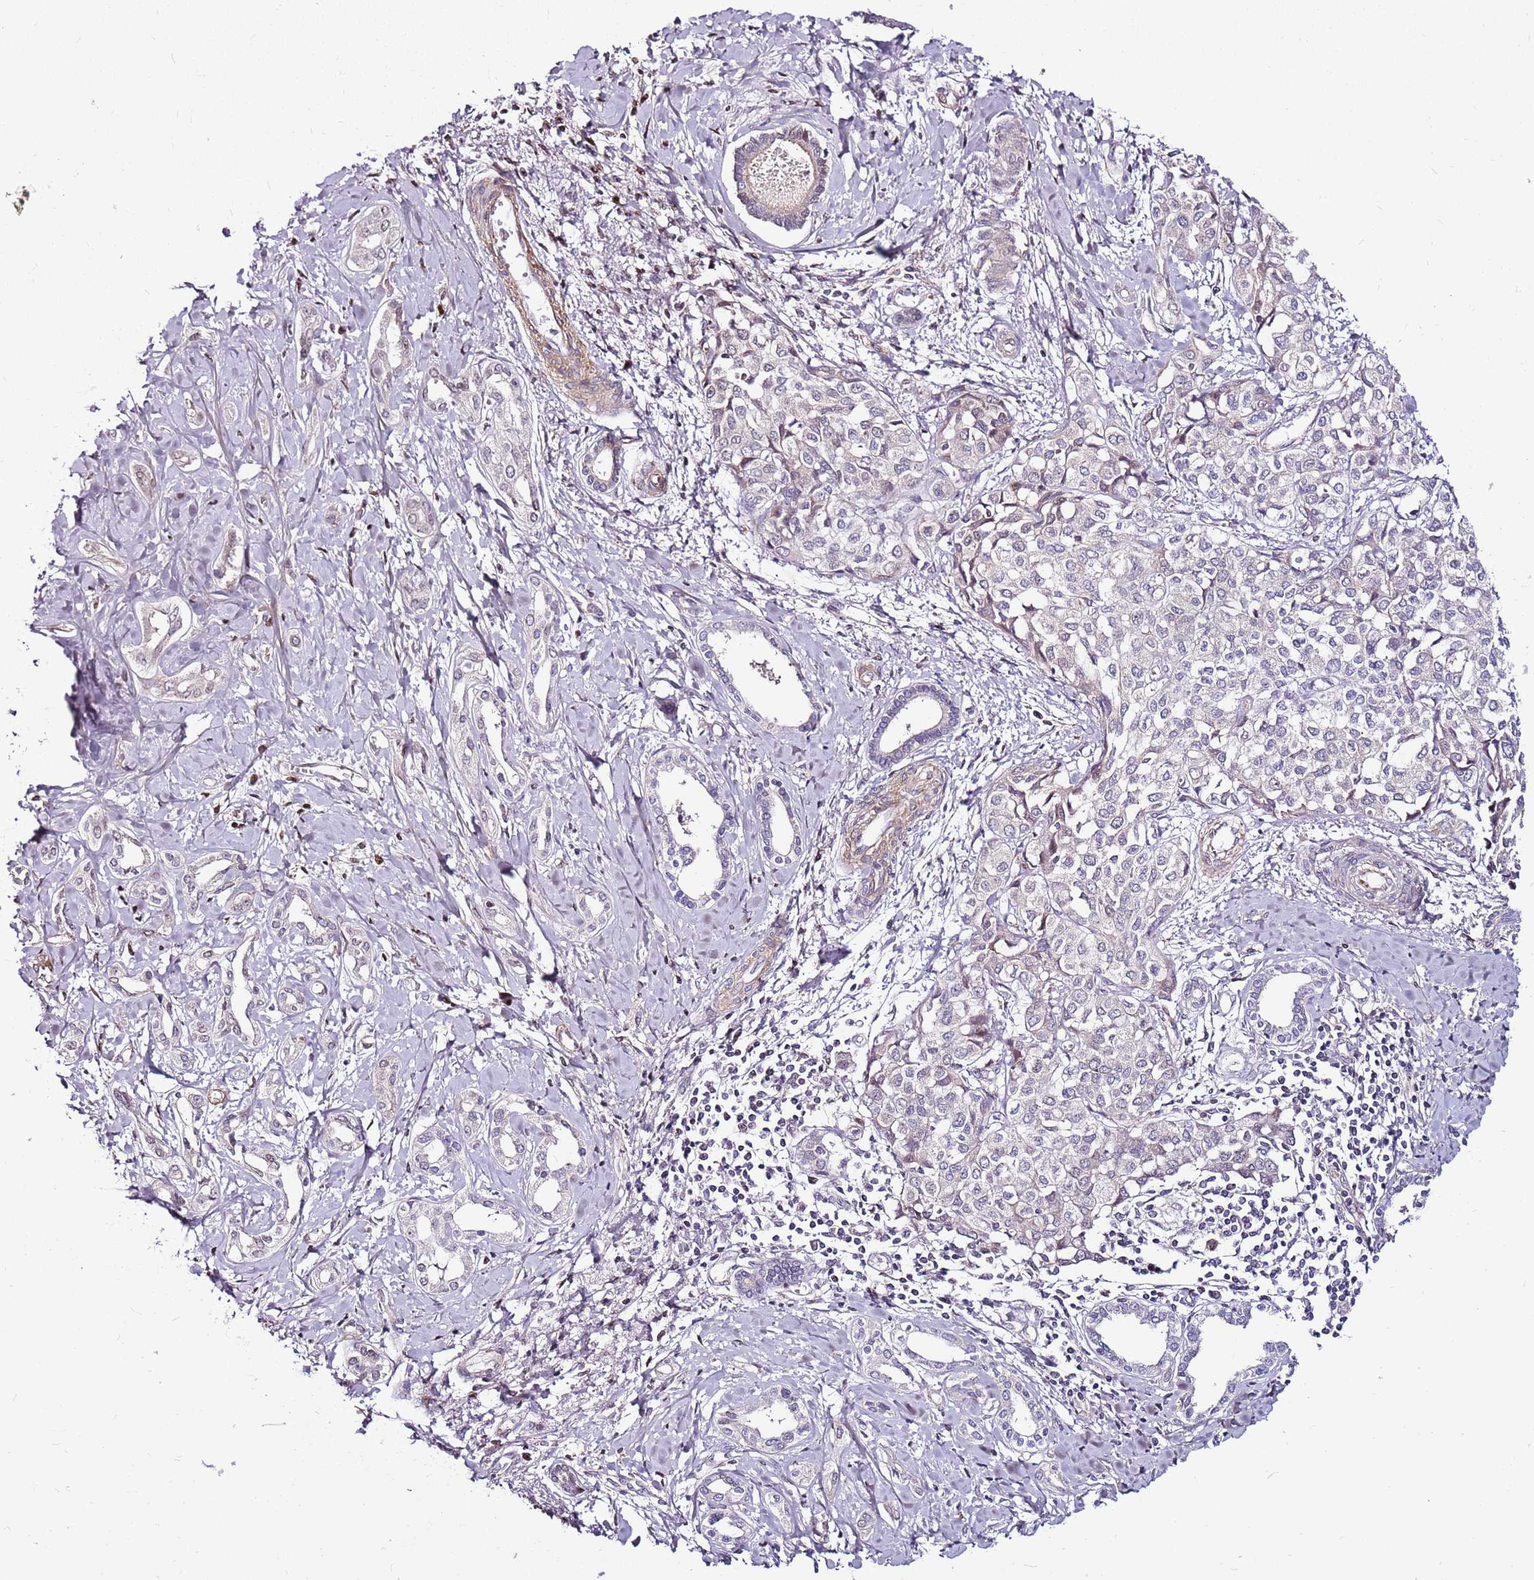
{"staining": {"intensity": "negative", "quantity": "none", "location": "none"}, "tissue": "liver cancer", "cell_type": "Tumor cells", "image_type": "cancer", "snomed": [{"axis": "morphology", "description": "Cholangiocarcinoma"}, {"axis": "topography", "description": "Liver"}], "caption": "Human liver cancer stained for a protein using immunohistochemistry displays no staining in tumor cells.", "gene": "POLE3", "patient": {"sex": "female", "age": 77}}